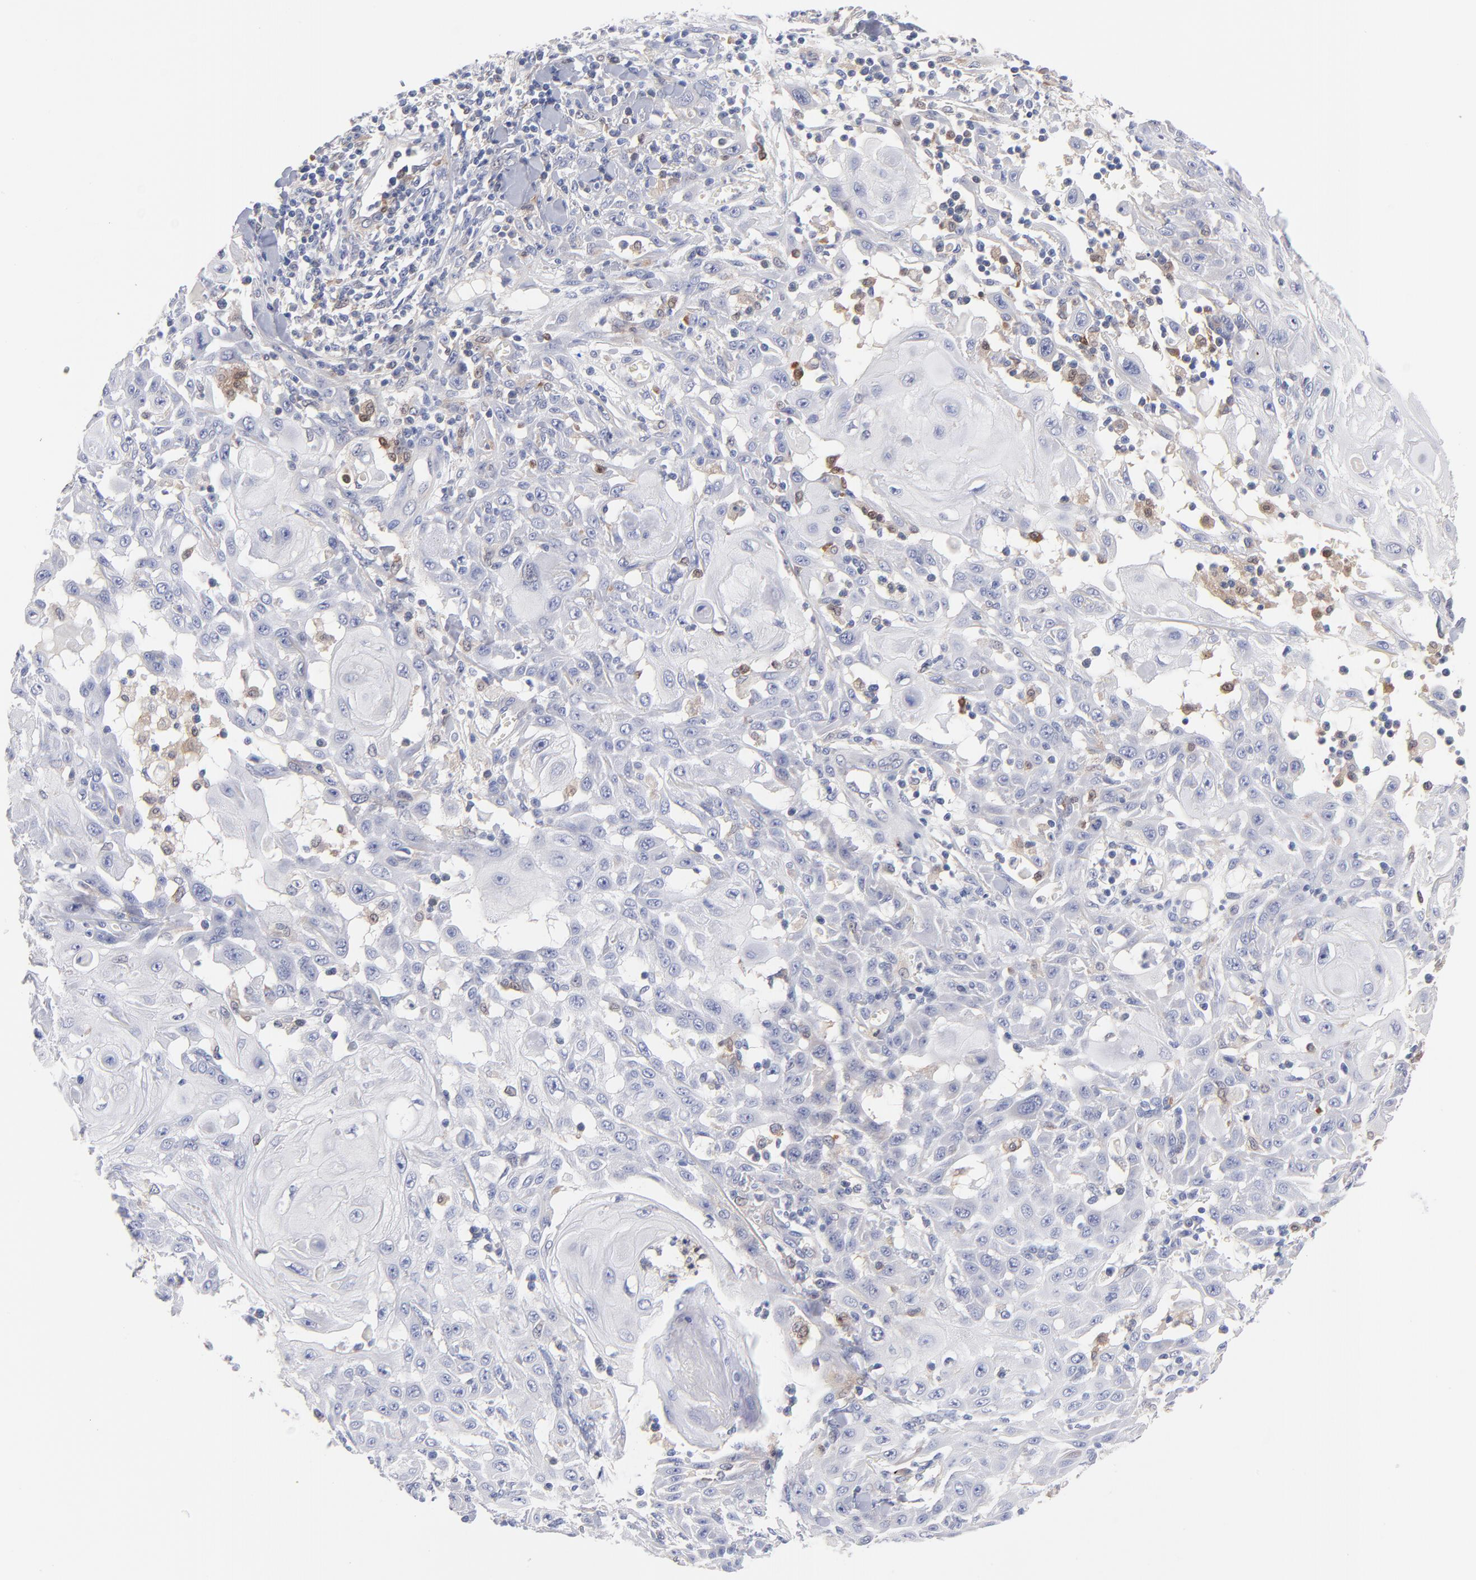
{"staining": {"intensity": "negative", "quantity": "none", "location": "none"}, "tissue": "skin cancer", "cell_type": "Tumor cells", "image_type": "cancer", "snomed": [{"axis": "morphology", "description": "Squamous cell carcinoma, NOS"}, {"axis": "topography", "description": "Skin"}], "caption": "The photomicrograph reveals no staining of tumor cells in skin cancer (squamous cell carcinoma).", "gene": "BID", "patient": {"sex": "male", "age": 24}}